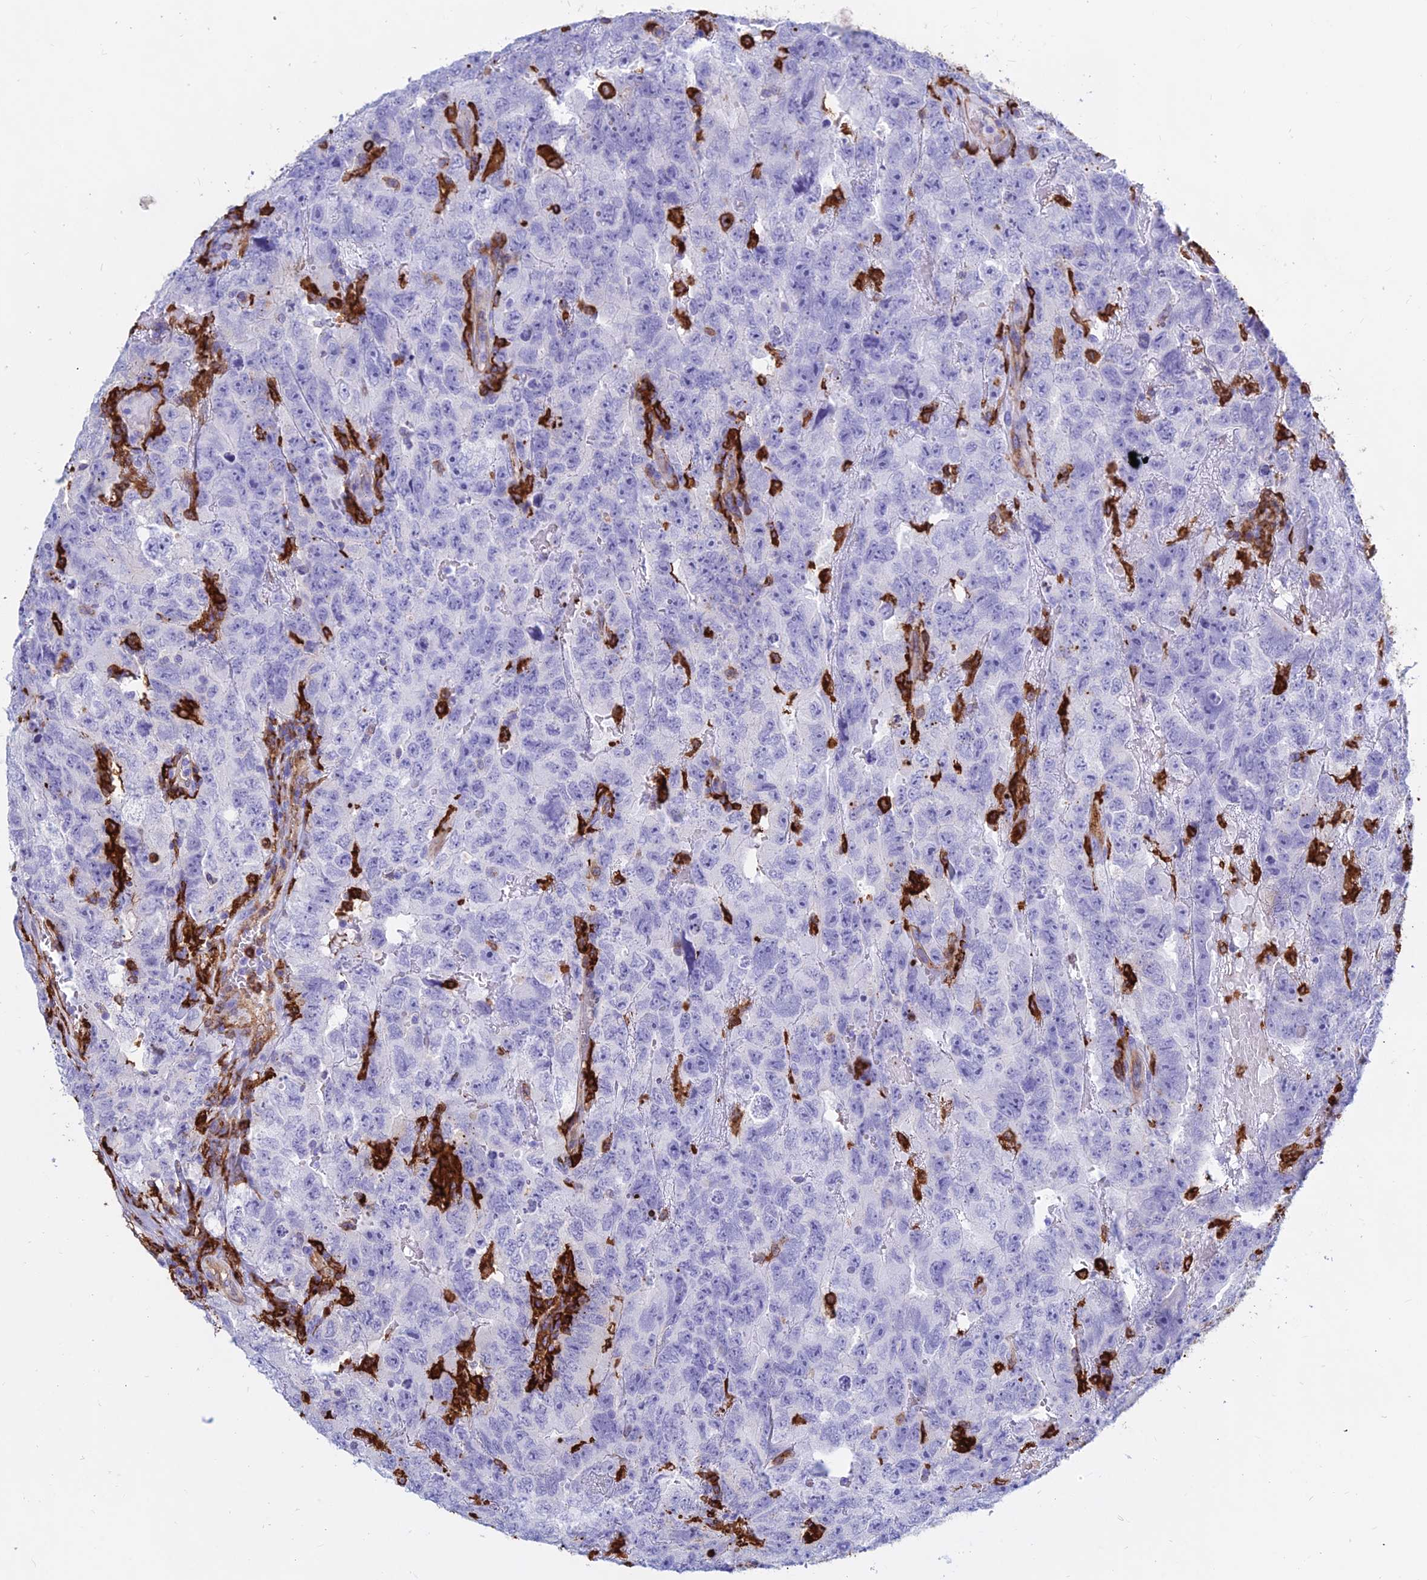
{"staining": {"intensity": "negative", "quantity": "none", "location": "none"}, "tissue": "testis cancer", "cell_type": "Tumor cells", "image_type": "cancer", "snomed": [{"axis": "morphology", "description": "Carcinoma, Embryonal, NOS"}, {"axis": "topography", "description": "Testis"}], "caption": "DAB immunohistochemical staining of testis embryonal carcinoma demonstrates no significant positivity in tumor cells. The staining was performed using DAB (3,3'-diaminobenzidine) to visualize the protein expression in brown, while the nuclei were stained in blue with hematoxylin (Magnification: 20x).", "gene": "HLA-DRB1", "patient": {"sex": "male", "age": 45}}